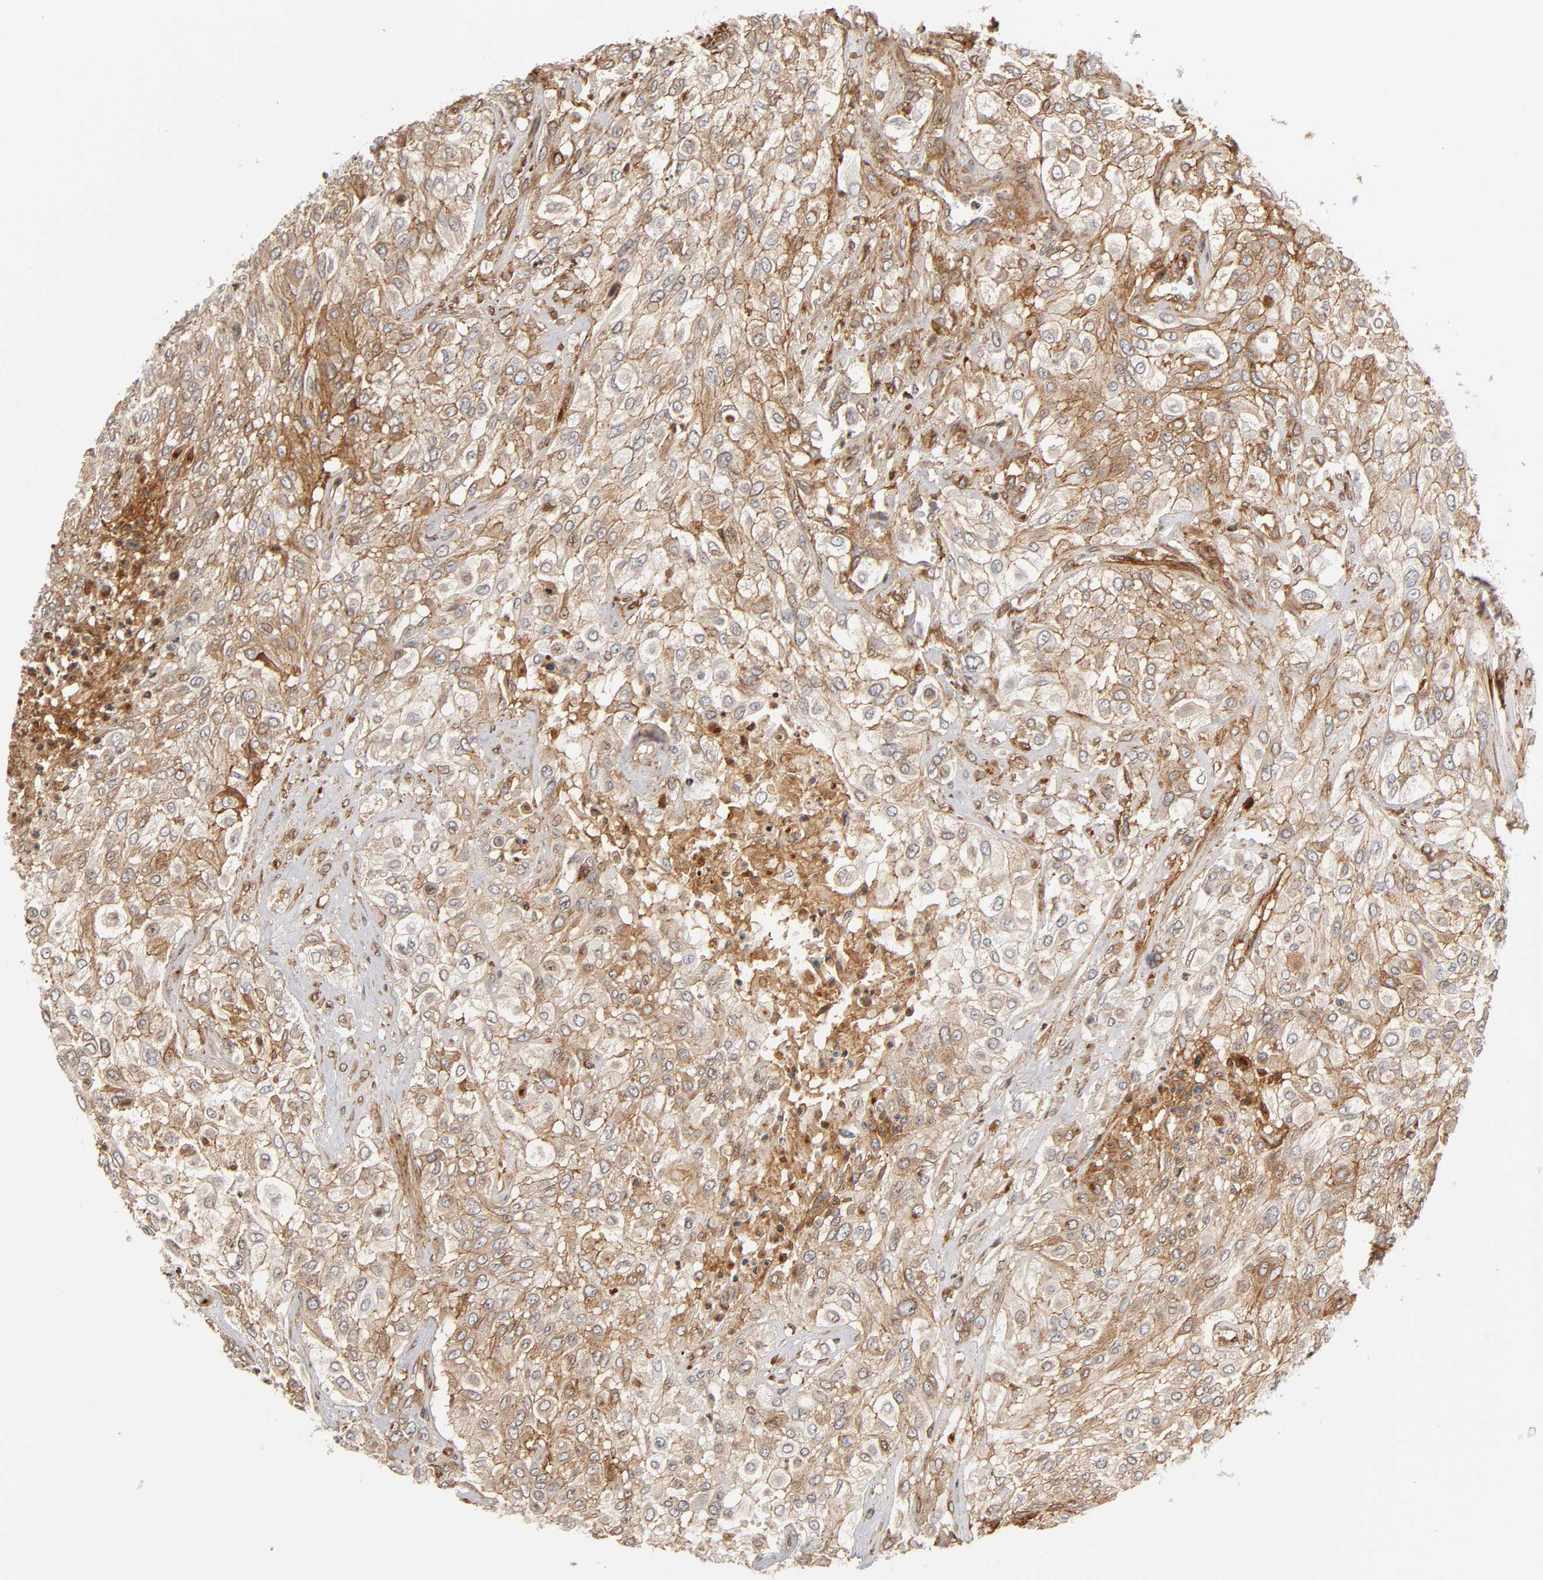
{"staining": {"intensity": "moderate", "quantity": ">75%", "location": "cytoplasmic/membranous"}, "tissue": "urothelial cancer", "cell_type": "Tumor cells", "image_type": "cancer", "snomed": [{"axis": "morphology", "description": "Urothelial carcinoma, High grade"}, {"axis": "topography", "description": "Urinary bladder"}], "caption": "A brown stain highlights moderate cytoplasmic/membranous expression of a protein in human urothelial cancer tumor cells. (Stains: DAB in brown, nuclei in blue, Microscopy: brightfield microscopy at high magnification).", "gene": "ITGAV", "patient": {"sex": "male", "age": 57}}